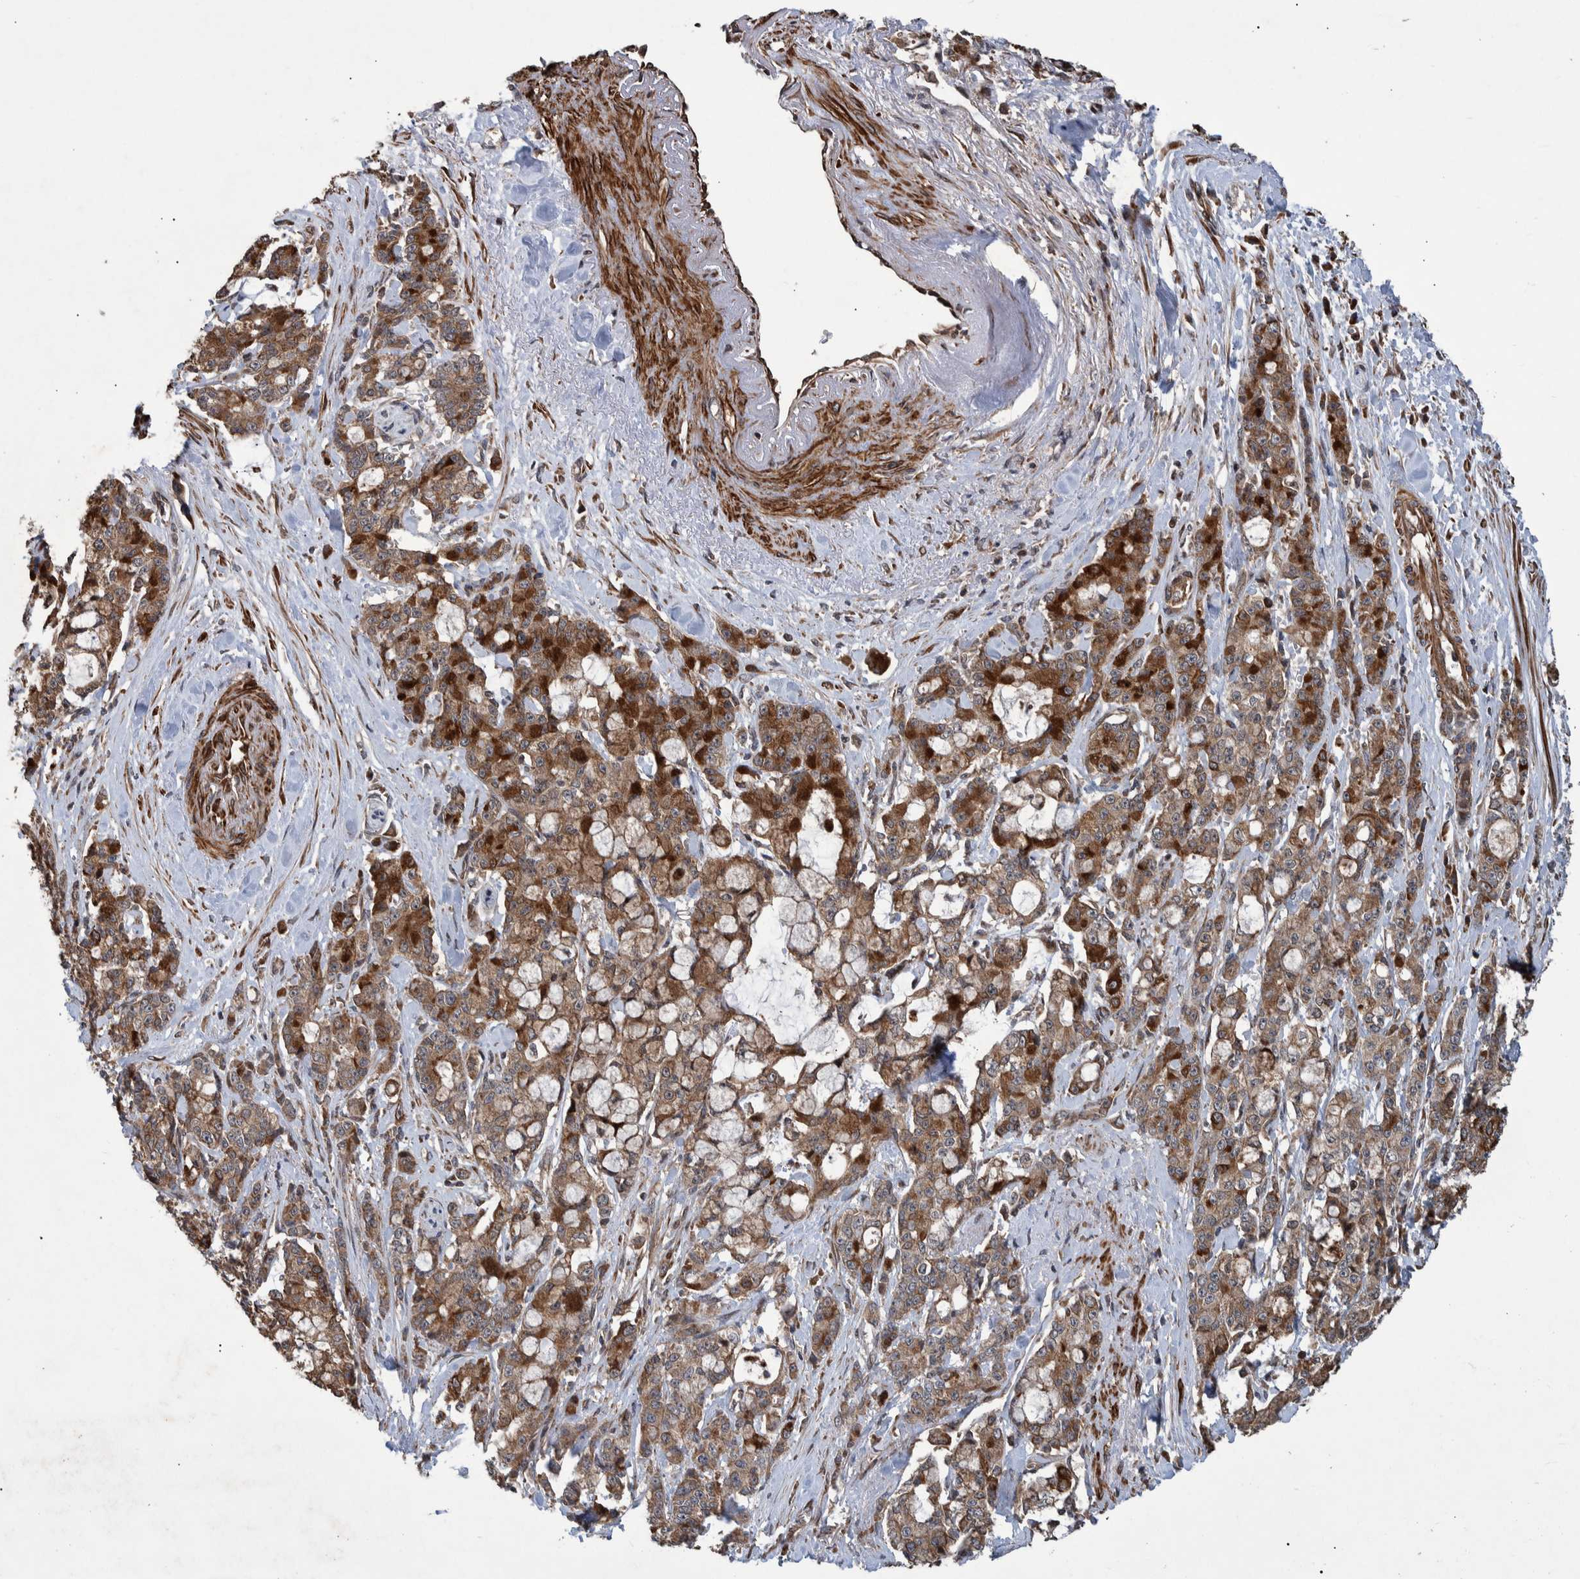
{"staining": {"intensity": "strong", "quantity": "25%-75%", "location": "cytoplasmic/membranous"}, "tissue": "pancreatic cancer", "cell_type": "Tumor cells", "image_type": "cancer", "snomed": [{"axis": "morphology", "description": "Adenocarcinoma, NOS"}, {"axis": "topography", "description": "Pancreas"}], "caption": "High-magnification brightfield microscopy of pancreatic cancer stained with DAB (brown) and counterstained with hematoxylin (blue). tumor cells exhibit strong cytoplasmic/membranous expression is present in approximately25%-75% of cells. Immunohistochemistry stains the protein in brown and the nuclei are stained blue.", "gene": "B3GNTL1", "patient": {"sex": "female", "age": 73}}